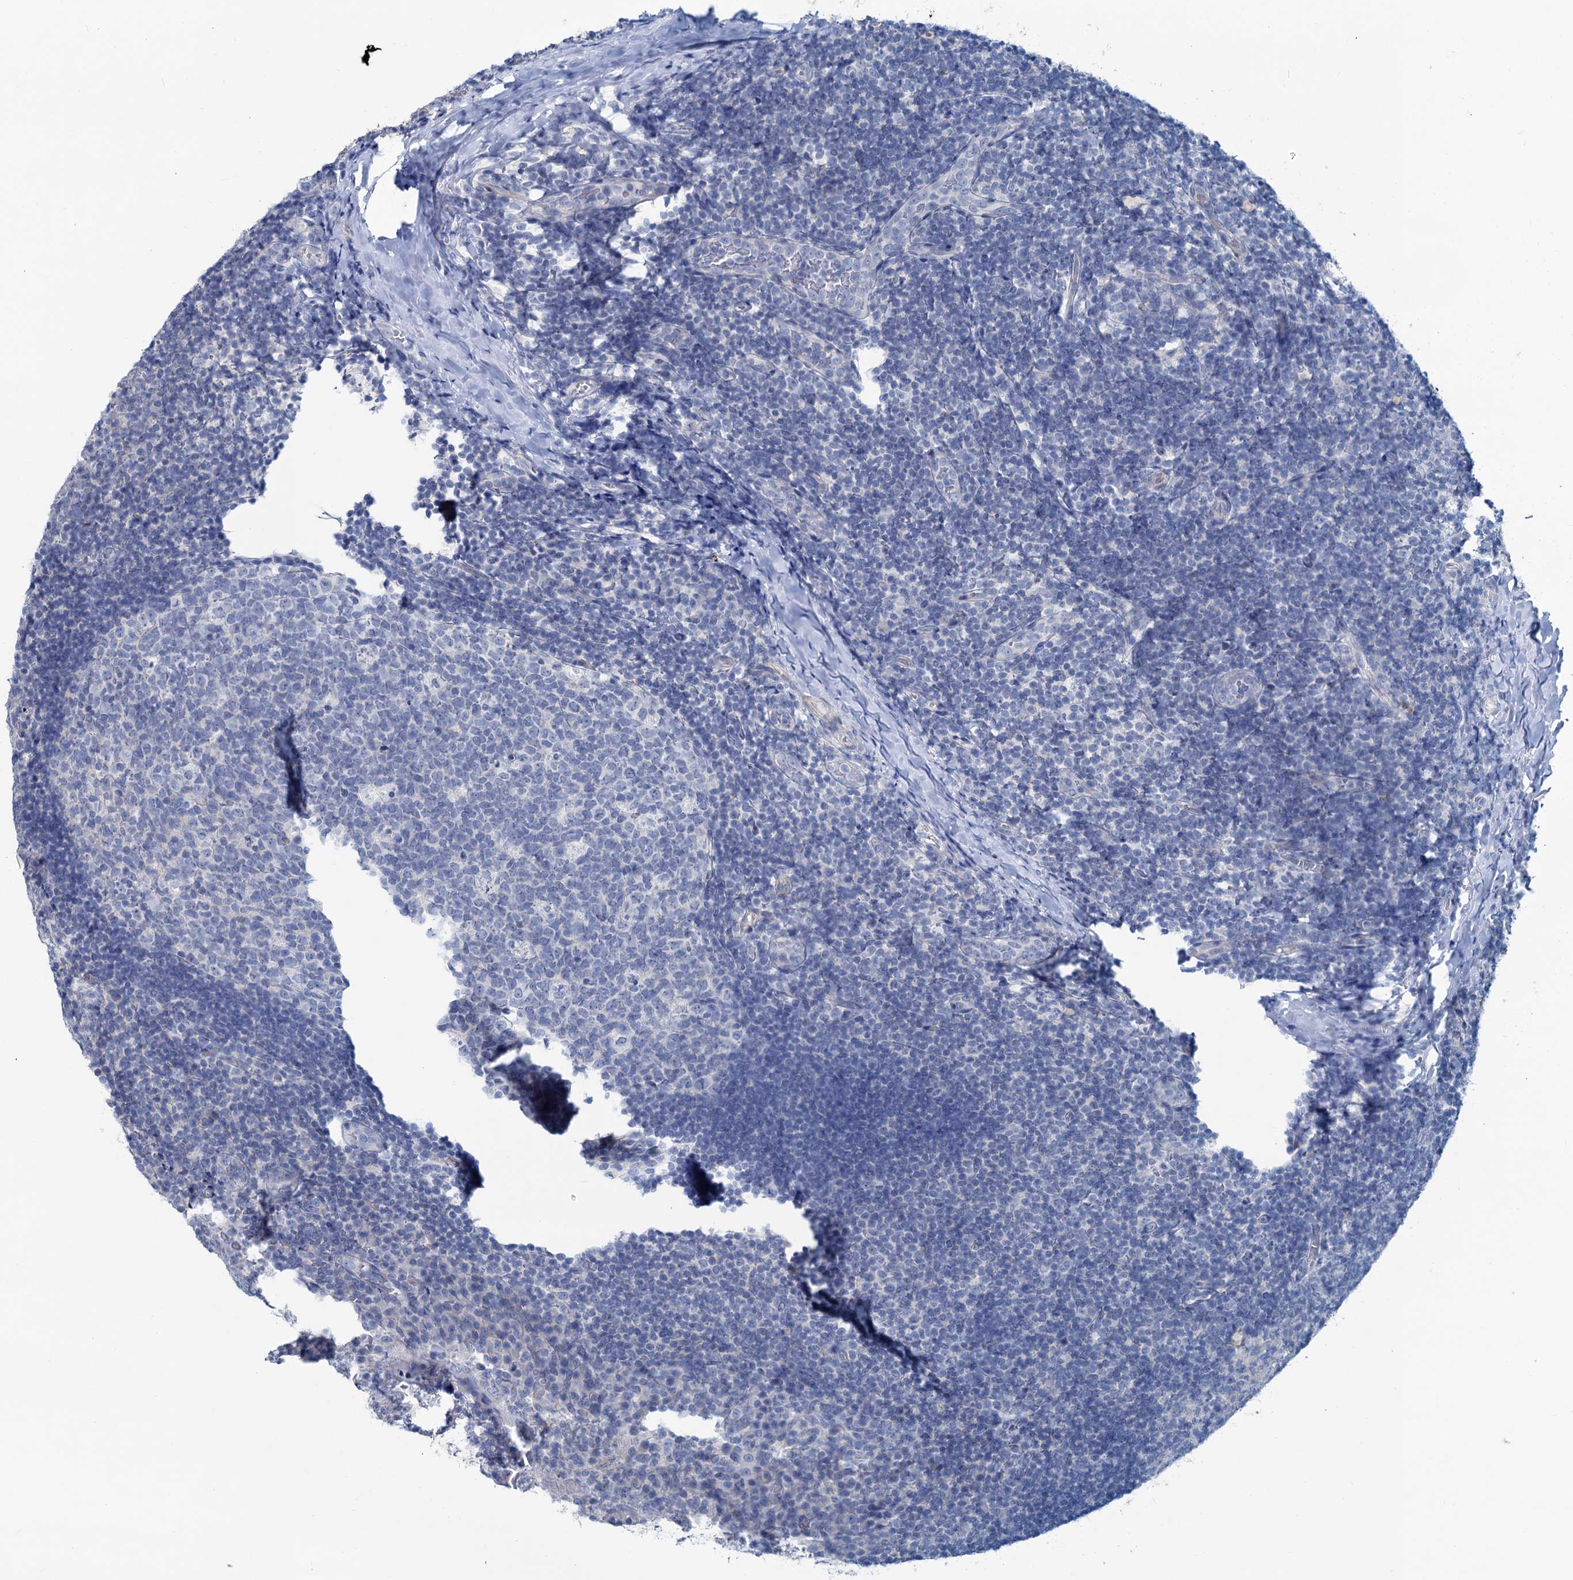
{"staining": {"intensity": "negative", "quantity": "none", "location": "none"}, "tissue": "tonsil", "cell_type": "Germinal center cells", "image_type": "normal", "snomed": [{"axis": "morphology", "description": "Normal tissue, NOS"}, {"axis": "topography", "description": "Tonsil"}], "caption": "Immunohistochemical staining of unremarkable tonsil reveals no significant staining in germinal center cells.", "gene": "SLC1A3", "patient": {"sex": "male", "age": 17}}